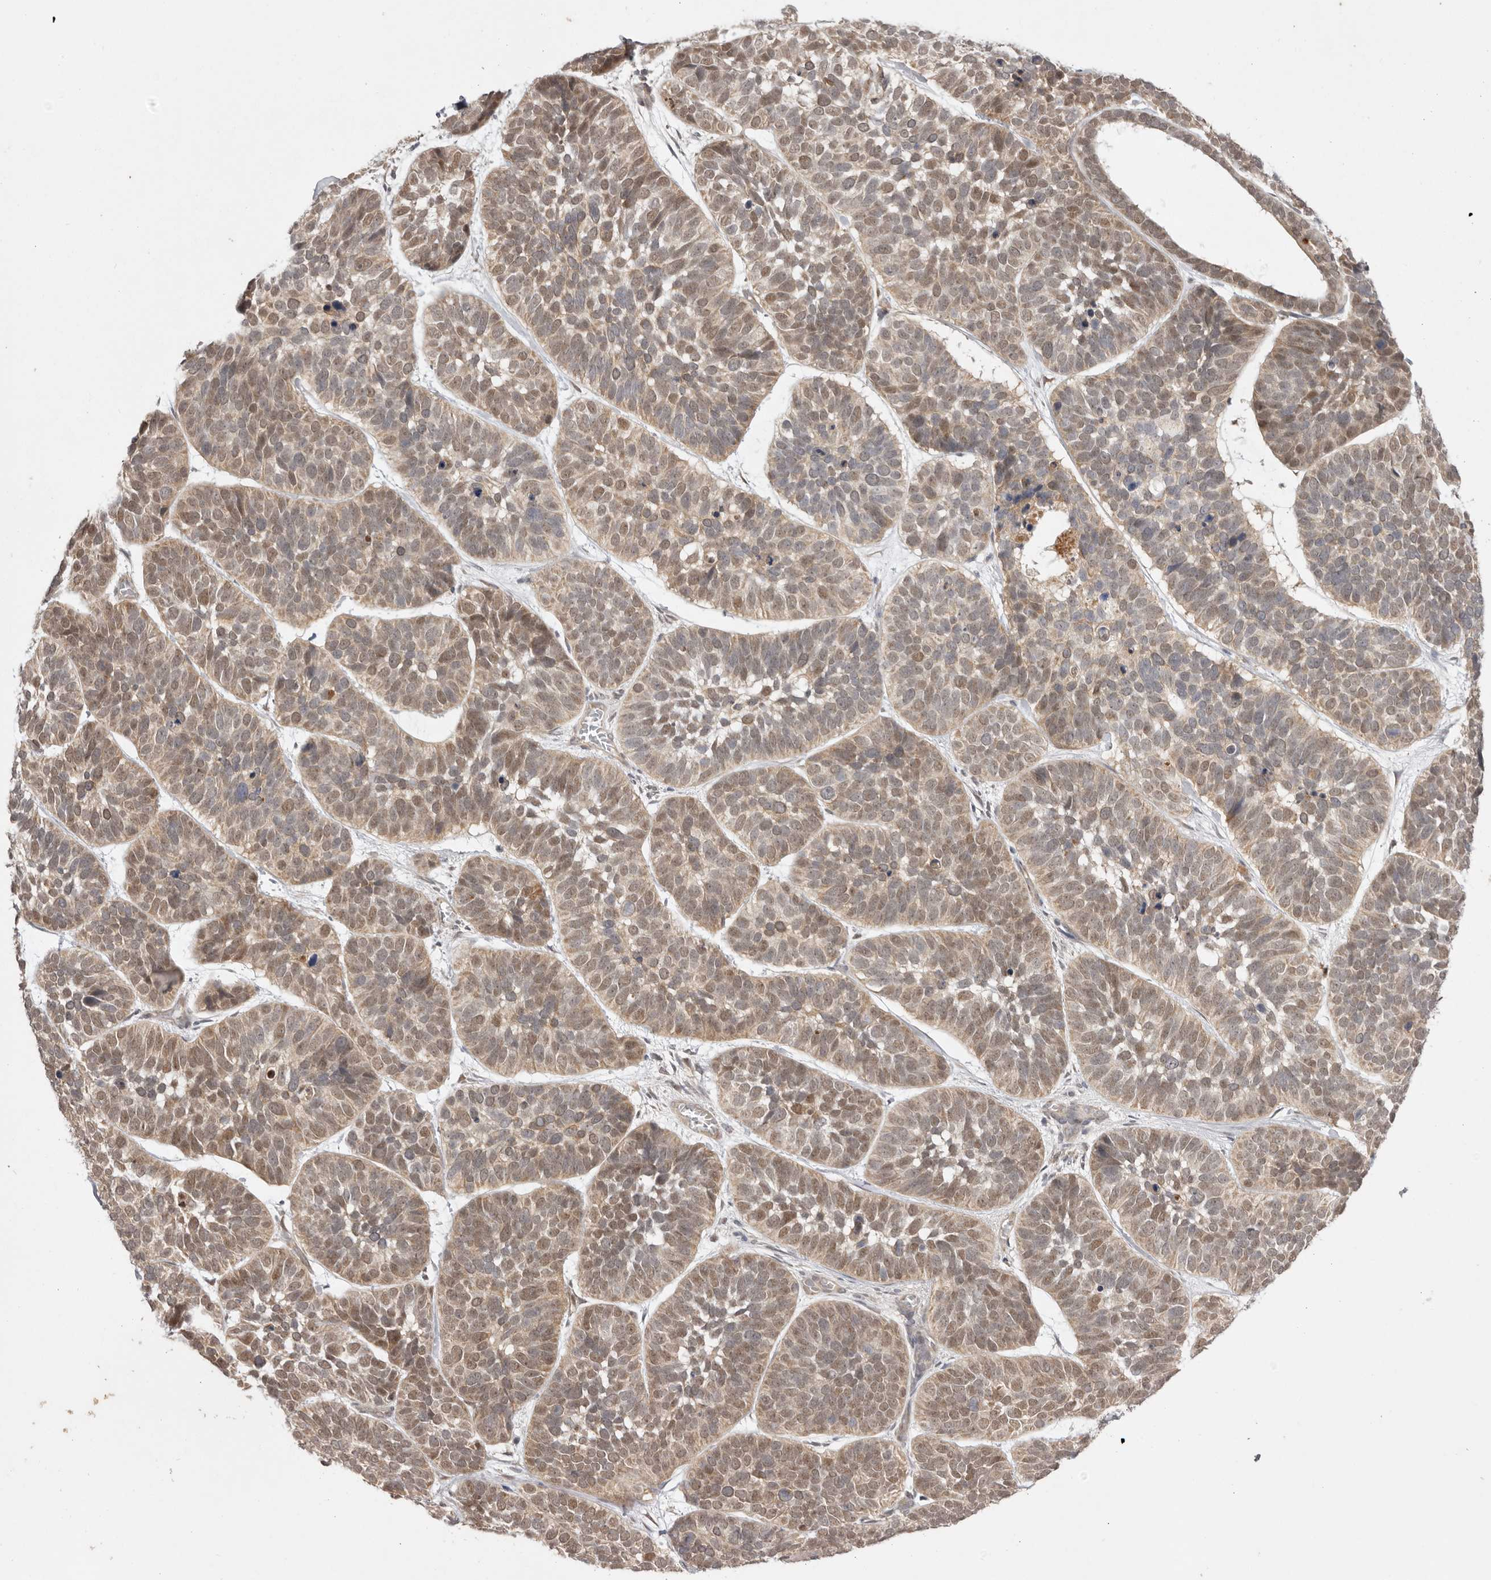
{"staining": {"intensity": "moderate", "quantity": ">75%", "location": "cytoplasmic/membranous,nuclear"}, "tissue": "skin cancer", "cell_type": "Tumor cells", "image_type": "cancer", "snomed": [{"axis": "morphology", "description": "Basal cell carcinoma"}, {"axis": "topography", "description": "Skin"}], "caption": "Protein expression analysis of skin cancer (basal cell carcinoma) shows moderate cytoplasmic/membranous and nuclear positivity in approximately >75% of tumor cells. The protein of interest is shown in brown color, while the nuclei are stained blue.", "gene": "NSUN4", "patient": {"sex": "male", "age": 62}}